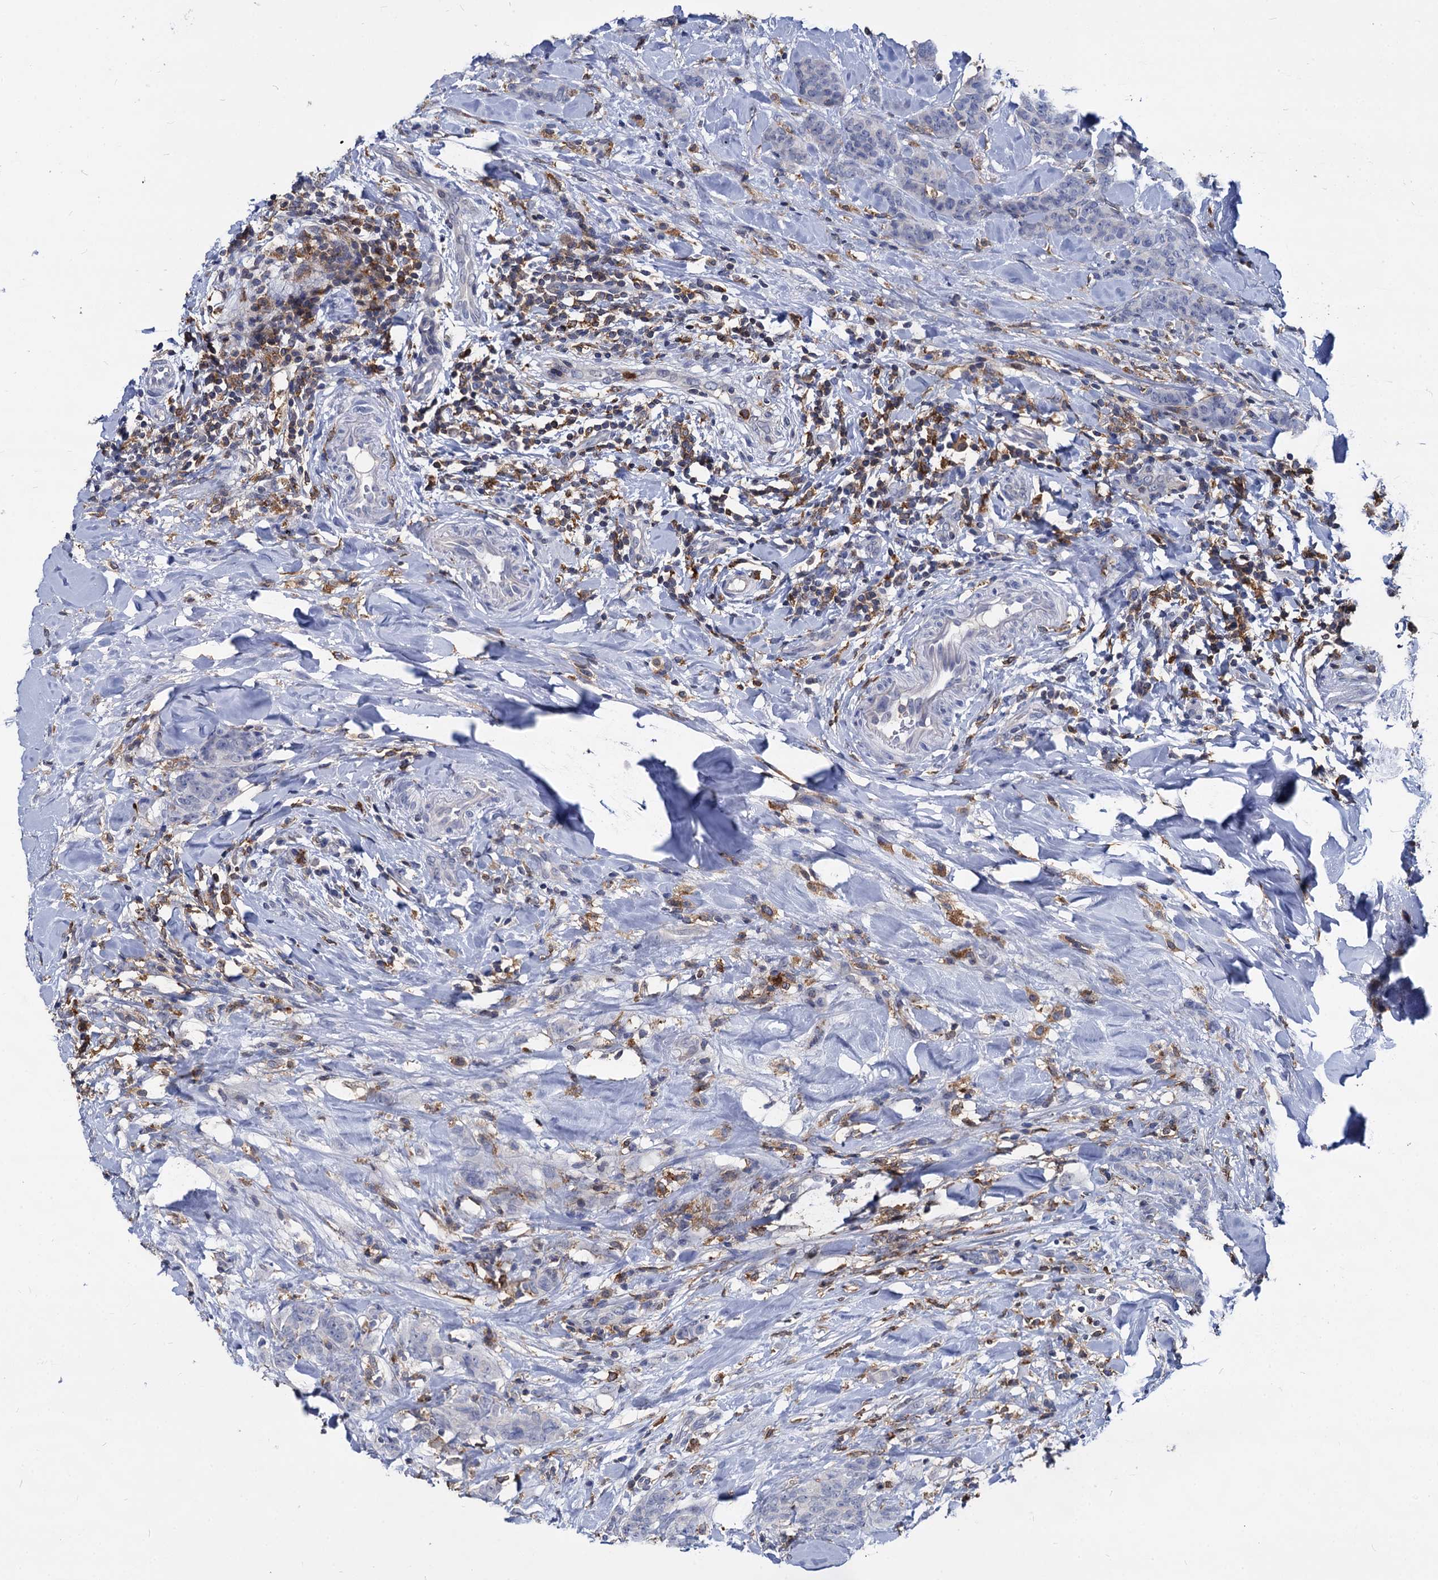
{"staining": {"intensity": "negative", "quantity": "none", "location": "none"}, "tissue": "breast cancer", "cell_type": "Tumor cells", "image_type": "cancer", "snomed": [{"axis": "morphology", "description": "Duct carcinoma"}, {"axis": "topography", "description": "Breast"}], "caption": "A histopathology image of human breast cancer (invasive ductal carcinoma) is negative for staining in tumor cells.", "gene": "RHOG", "patient": {"sex": "female", "age": 40}}